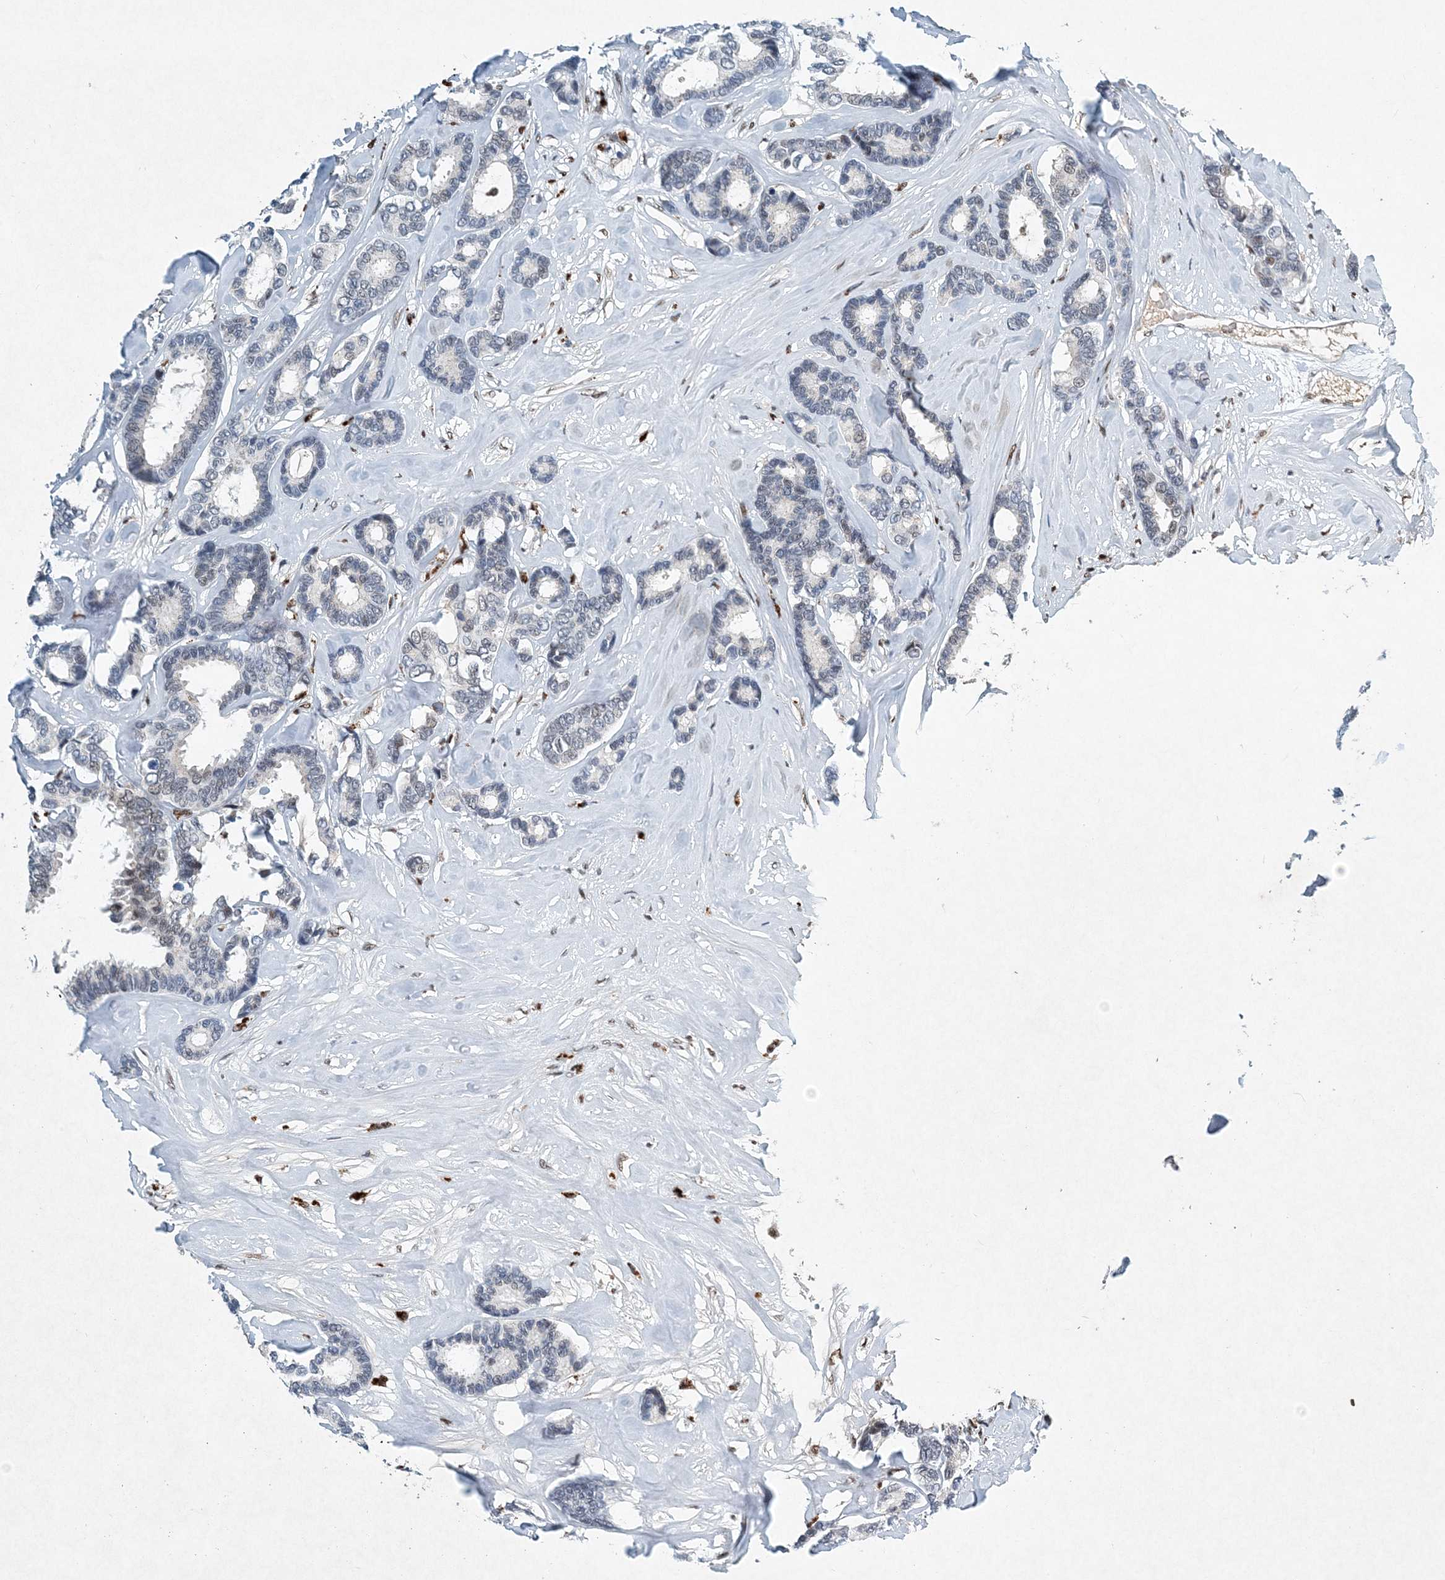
{"staining": {"intensity": "negative", "quantity": "none", "location": "none"}, "tissue": "breast cancer", "cell_type": "Tumor cells", "image_type": "cancer", "snomed": [{"axis": "morphology", "description": "Duct carcinoma"}, {"axis": "topography", "description": "Breast"}], "caption": "This photomicrograph is of breast cancer (infiltrating ductal carcinoma) stained with IHC to label a protein in brown with the nuclei are counter-stained blue. There is no staining in tumor cells.", "gene": "KPNA4", "patient": {"sex": "female", "age": 87}}